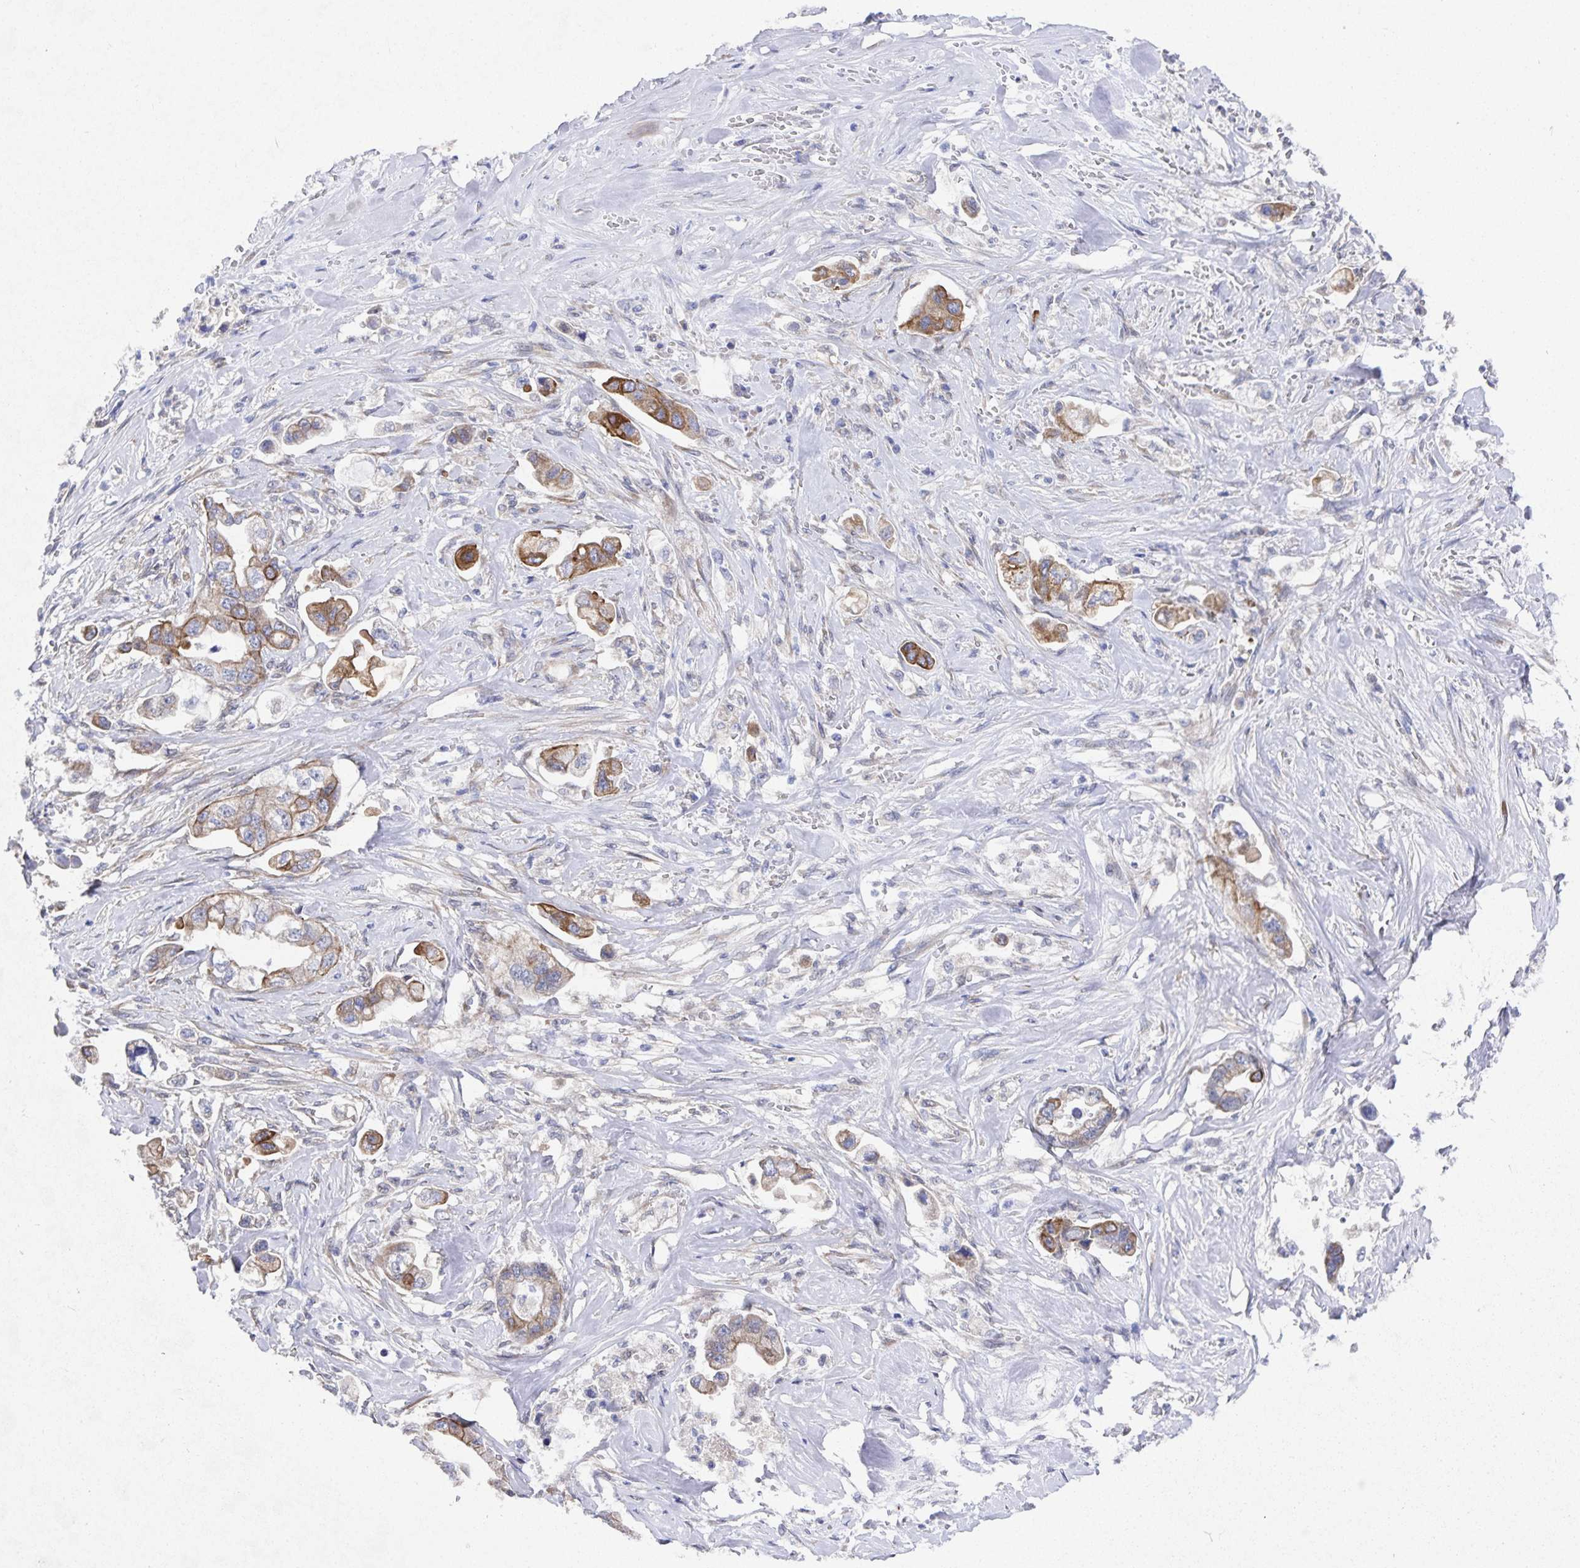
{"staining": {"intensity": "moderate", "quantity": "25%-75%", "location": "cytoplasmic/membranous"}, "tissue": "stomach cancer", "cell_type": "Tumor cells", "image_type": "cancer", "snomed": [{"axis": "morphology", "description": "Adenocarcinoma, NOS"}, {"axis": "topography", "description": "Stomach"}], "caption": "An image of human stomach cancer (adenocarcinoma) stained for a protein shows moderate cytoplasmic/membranous brown staining in tumor cells.", "gene": "ZIK1", "patient": {"sex": "male", "age": 62}}